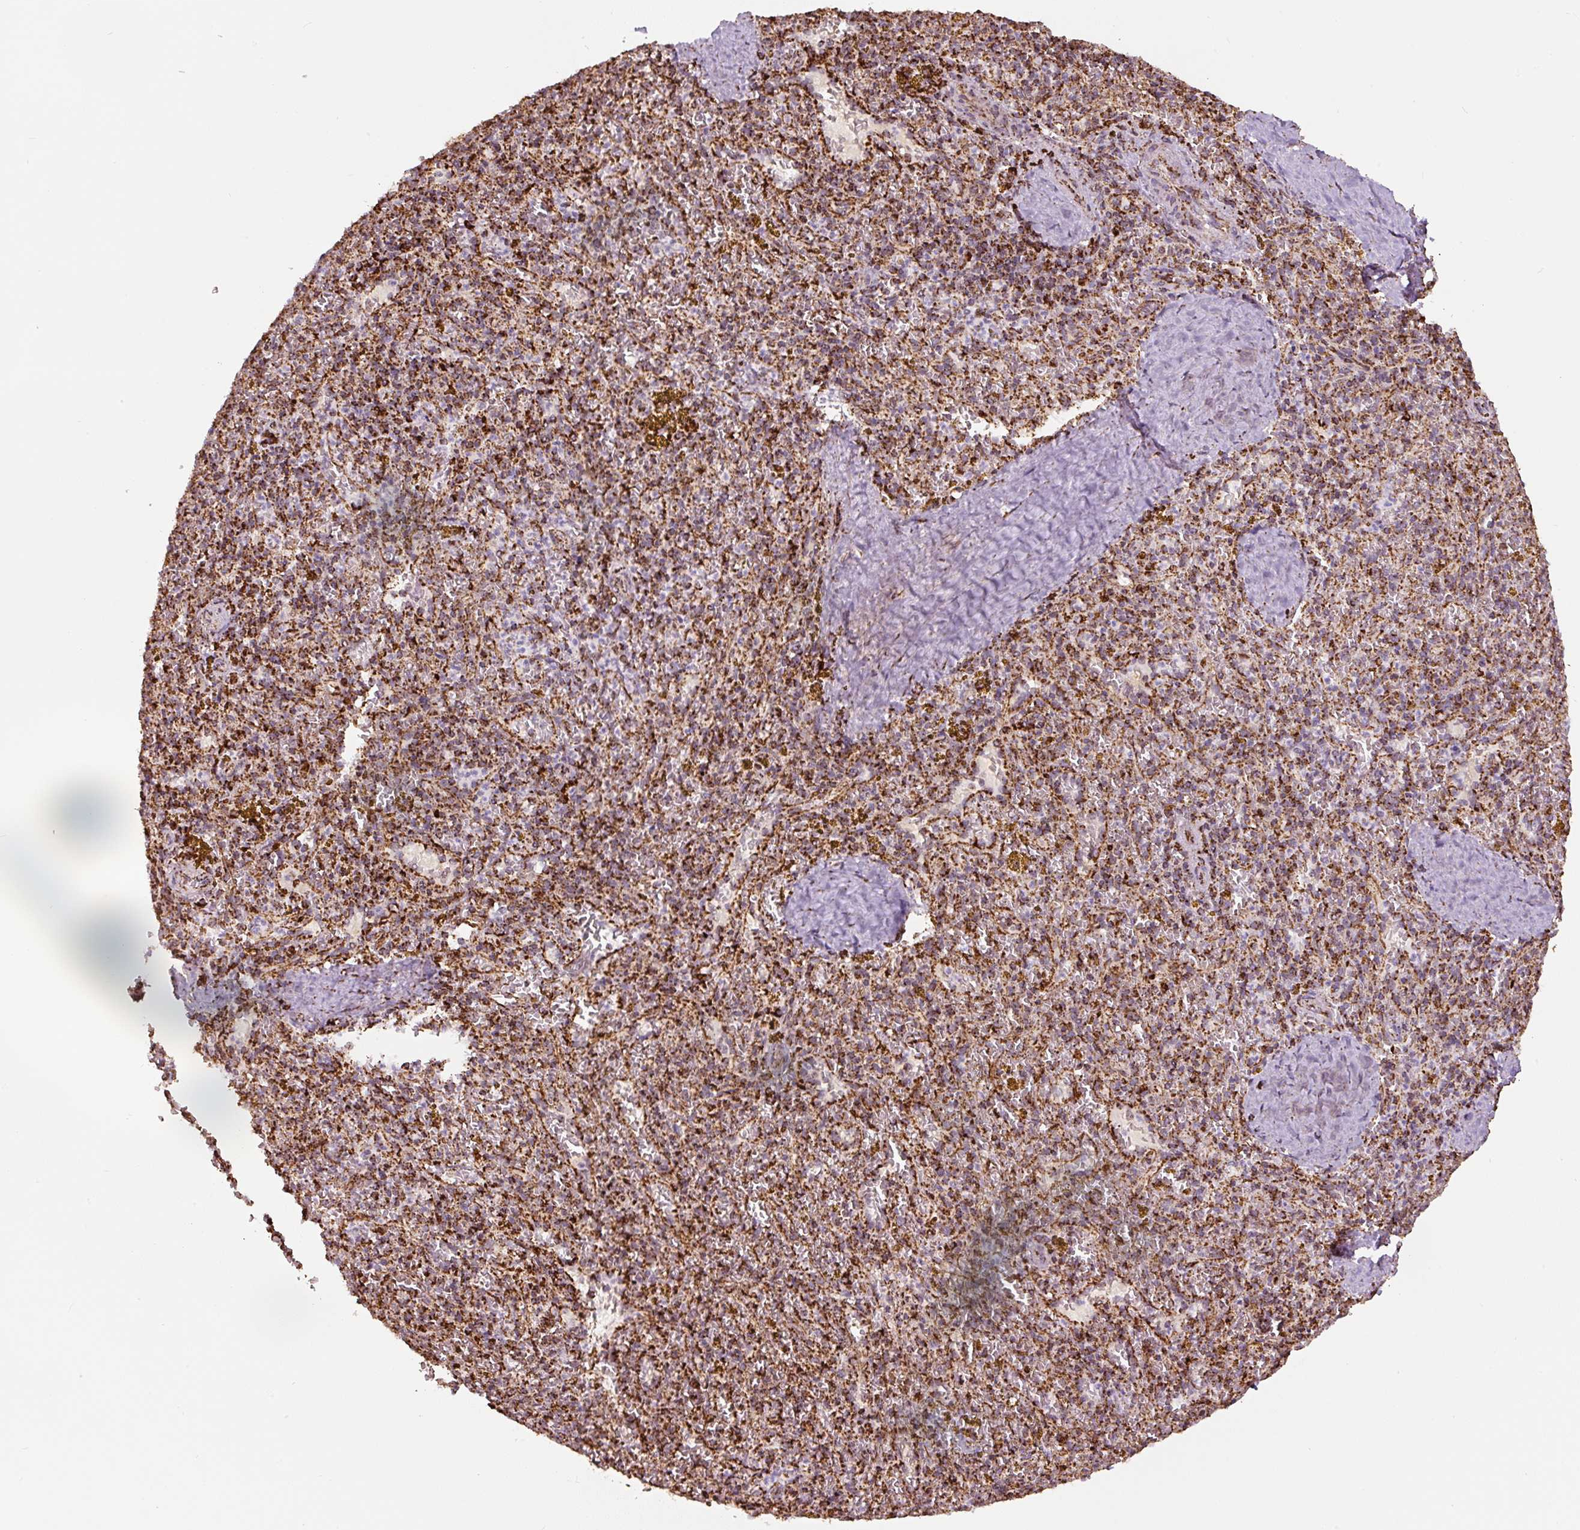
{"staining": {"intensity": "strong", "quantity": ">75%", "location": "cytoplasmic/membranous"}, "tissue": "spleen", "cell_type": "Cells in red pulp", "image_type": "normal", "snomed": [{"axis": "morphology", "description": "Normal tissue, NOS"}, {"axis": "topography", "description": "Spleen"}], "caption": "Benign spleen shows strong cytoplasmic/membranous positivity in approximately >75% of cells in red pulp.", "gene": "ATP5F1A", "patient": {"sex": "male", "age": 57}}